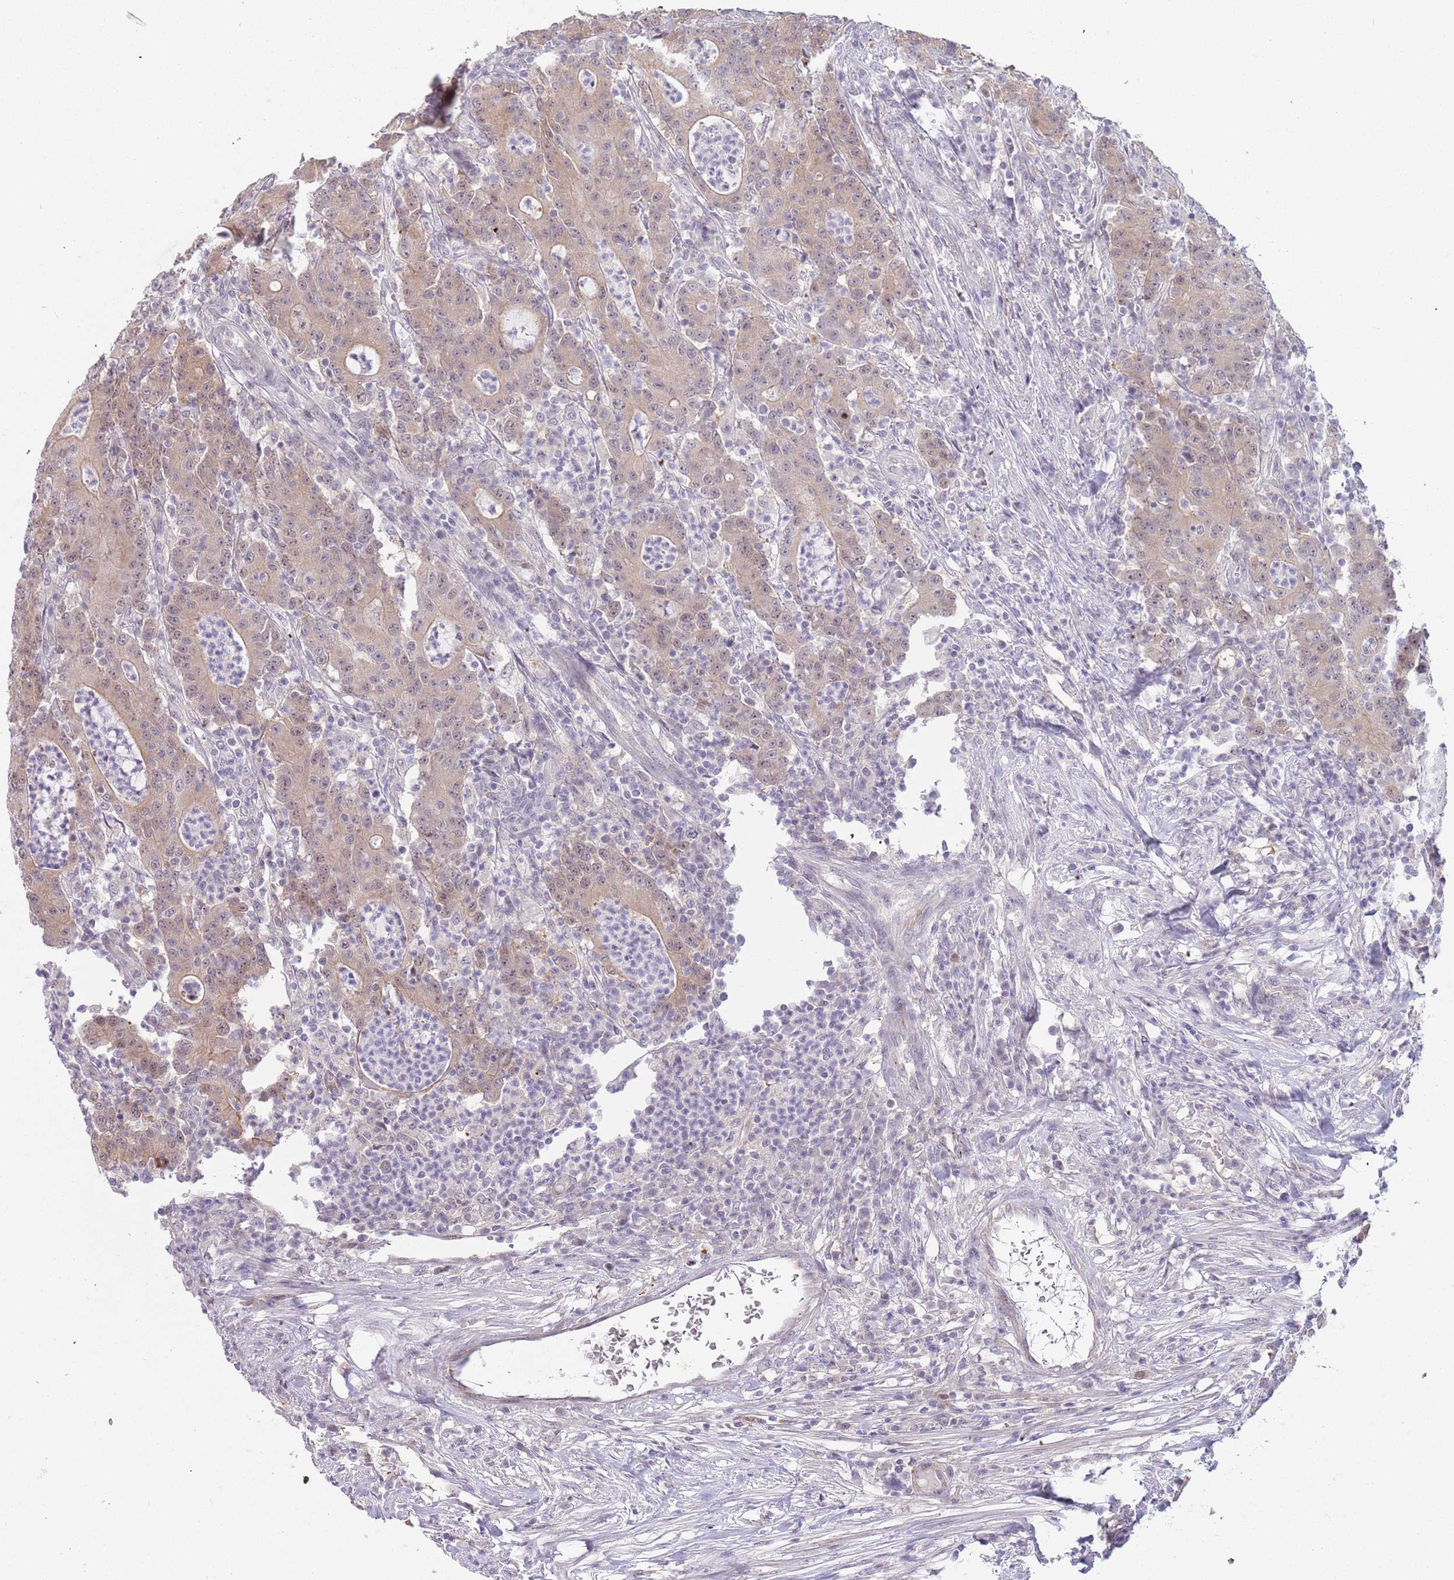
{"staining": {"intensity": "moderate", "quantity": "<25%", "location": "cytoplasmic/membranous,nuclear"}, "tissue": "colorectal cancer", "cell_type": "Tumor cells", "image_type": "cancer", "snomed": [{"axis": "morphology", "description": "Adenocarcinoma, NOS"}, {"axis": "topography", "description": "Colon"}], "caption": "Colorectal adenocarcinoma stained with a protein marker displays moderate staining in tumor cells.", "gene": "LDHD", "patient": {"sex": "male", "age": 83}}